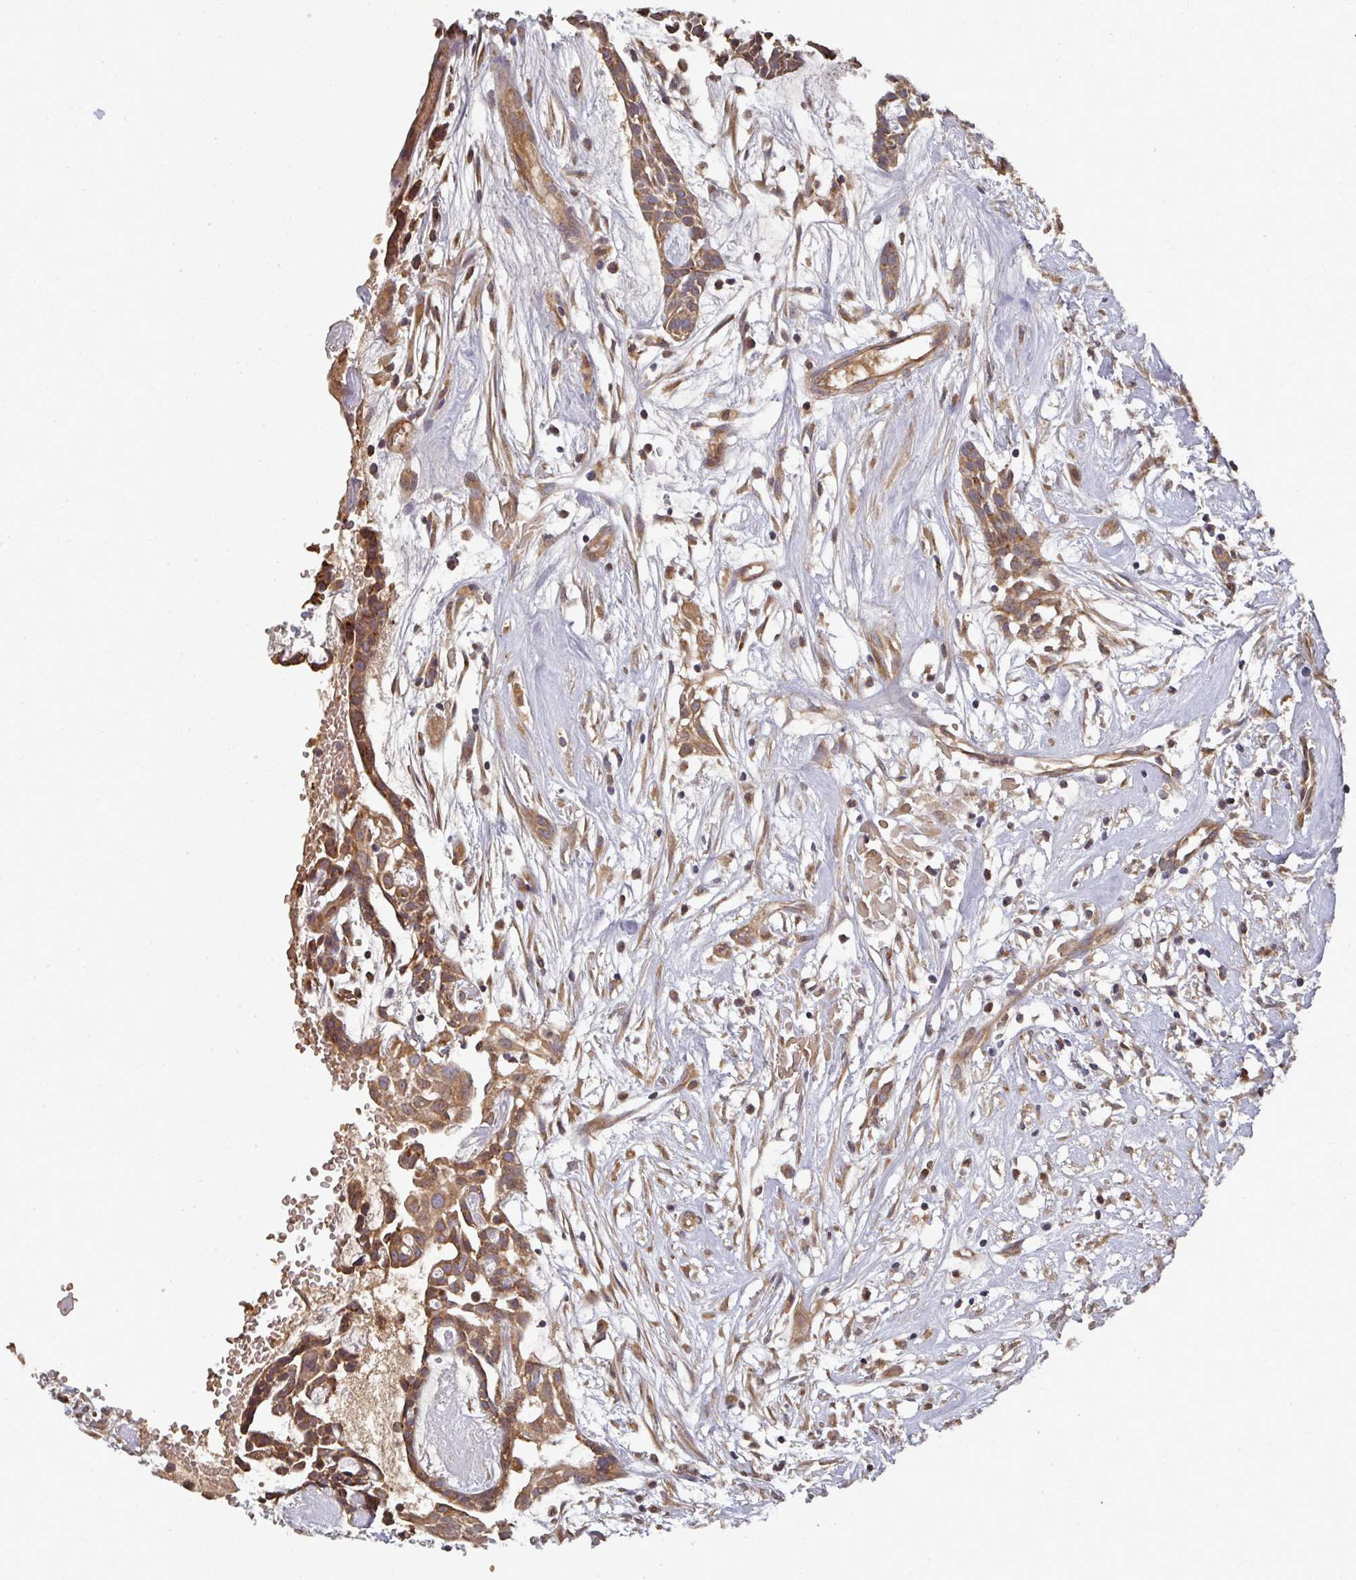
{"staining": {"intensity": "moderate", "quantity": ">75%", "location": "cytoplasmic/membranous"}, "tissue": "head and neck cancer", "cell_type": "Tumor cells", "image_type": "cancer", "snomed": [{"axis": "morphology", "description": "Adenocarcinoma, NOS"}, {"axis": "topography", "description": "Subcutis"}, {"axis": "topography", "description": "Head-Neck"}], "caption": "Head and neck adenocarcinoma was stained to show a protein in brown. There is medium levels of moderate cytoplasmic/membranous staining in approximately >75% of tumor cells.", "gene": "EDEM2", "patient": {"sex": "female", "age": 73}}